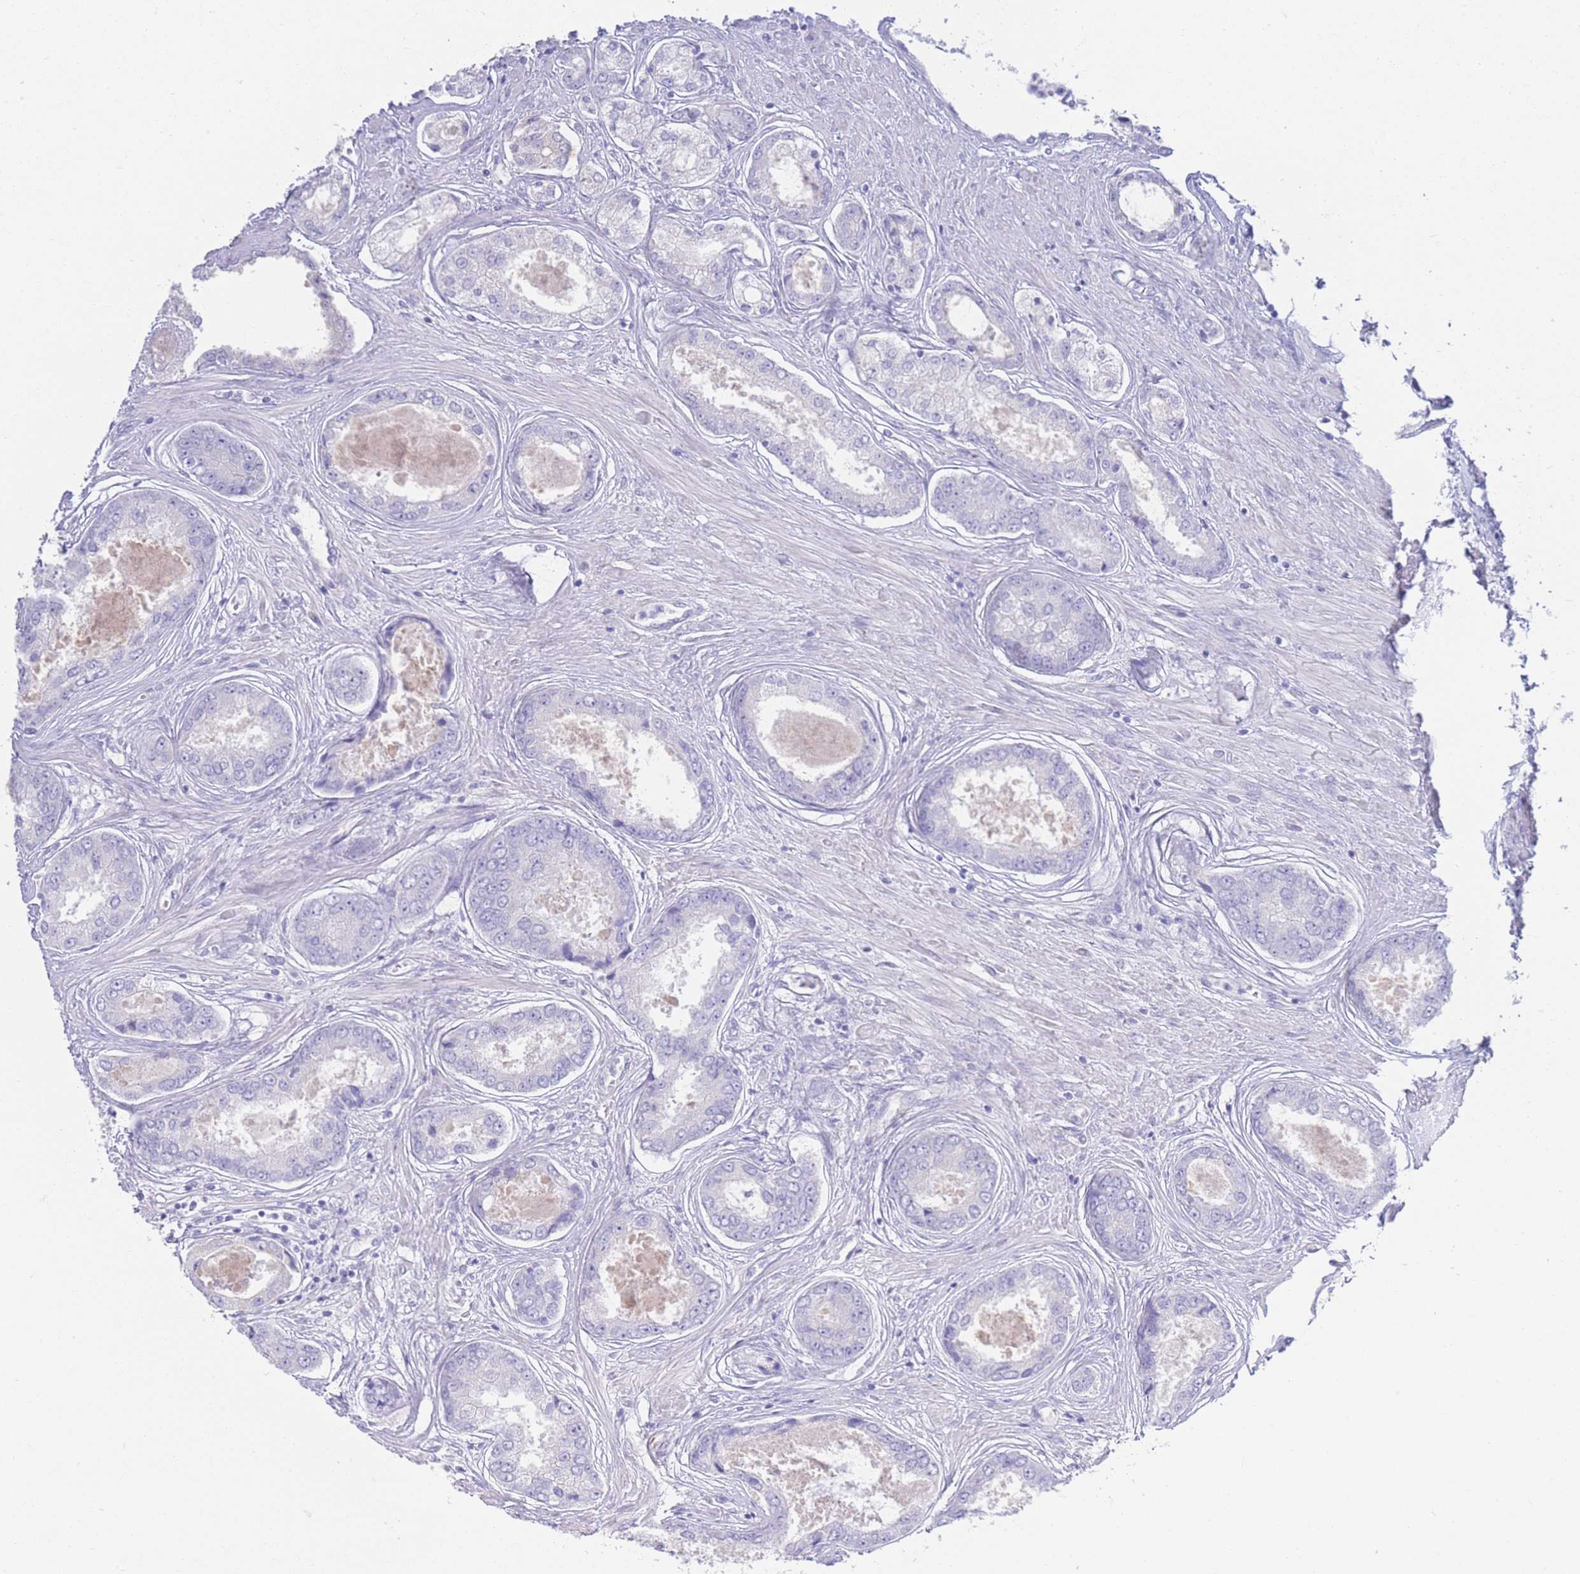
{"staining": {"intensity": "negative", "quantity": "none", "location": "none"}, "tissue": "prostate cancer", "cell_type": "Tumor cells", "image_type": "cancer", "snomed": [{"axis": "morphology", "description": "Adenocarcinoma, Low grade"}, {"axis": "topography", "description": "Prostate"}], "caption": "Tumor cells are negative for brown protein staining in prostate cancer (low-grade adenocarcinoma).", "gene": "LRRC37A", "patient": {"sex": "male", "age": 68}}